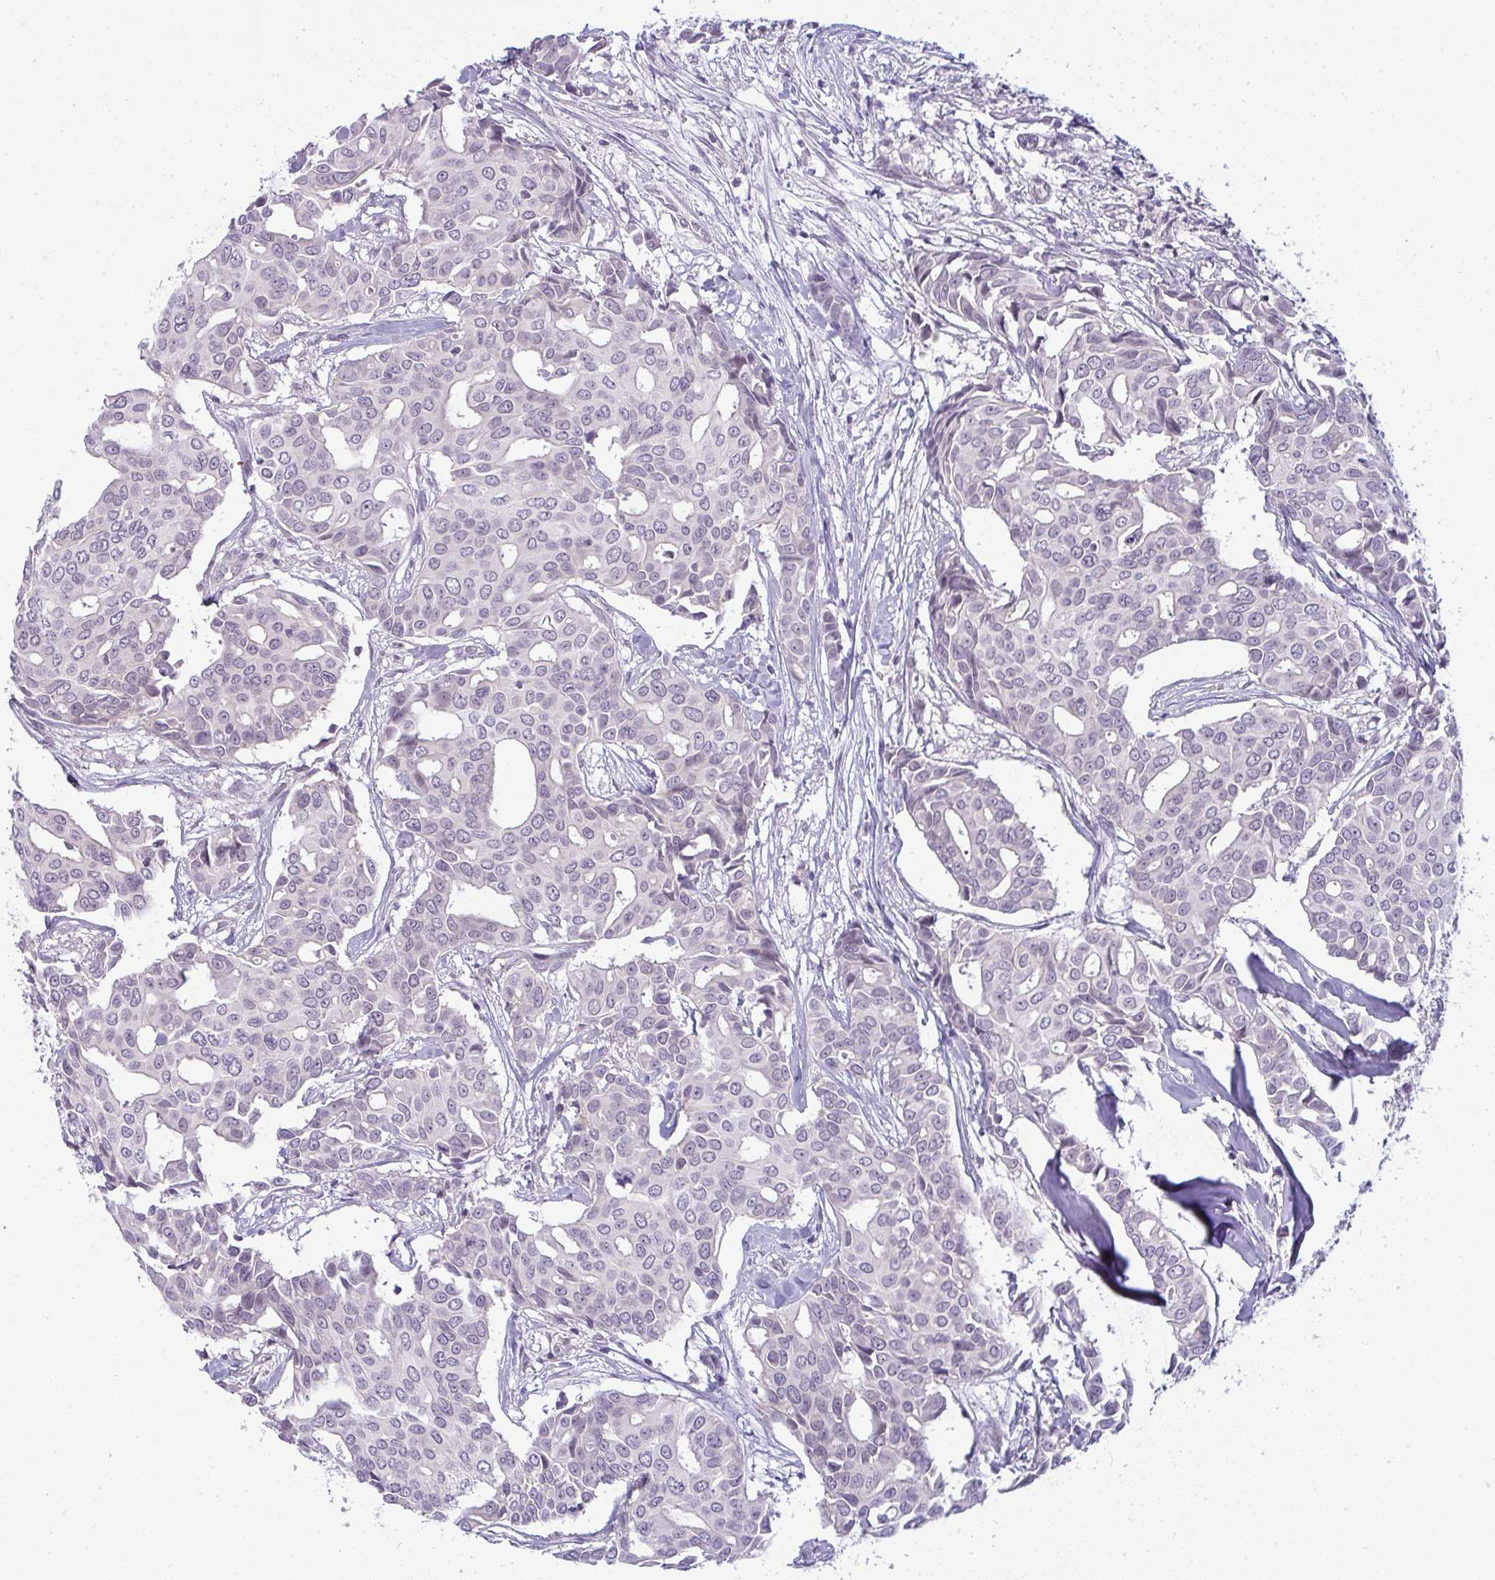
{"staining": {"intensity": "negative", "quantity": "none", "location": "none"}, "tissue": "breast cancer", "cell_type": "Tumor cells", "image_type": "cancer", "snomed": [{"axis": "morphology", "description": "Duct carcinoma"}, {"axis": "topography", "description": "Breast"}], "caption": "A high-resolution micrograph shows IHC staining of infiltrating ductal carcinoma (breast), which displays no significant staining in tumor cells. (DAB immunohistochemistry, high magnification).", "gene": "DZIP1", "patient": {"sex": "female", "age": 54}}